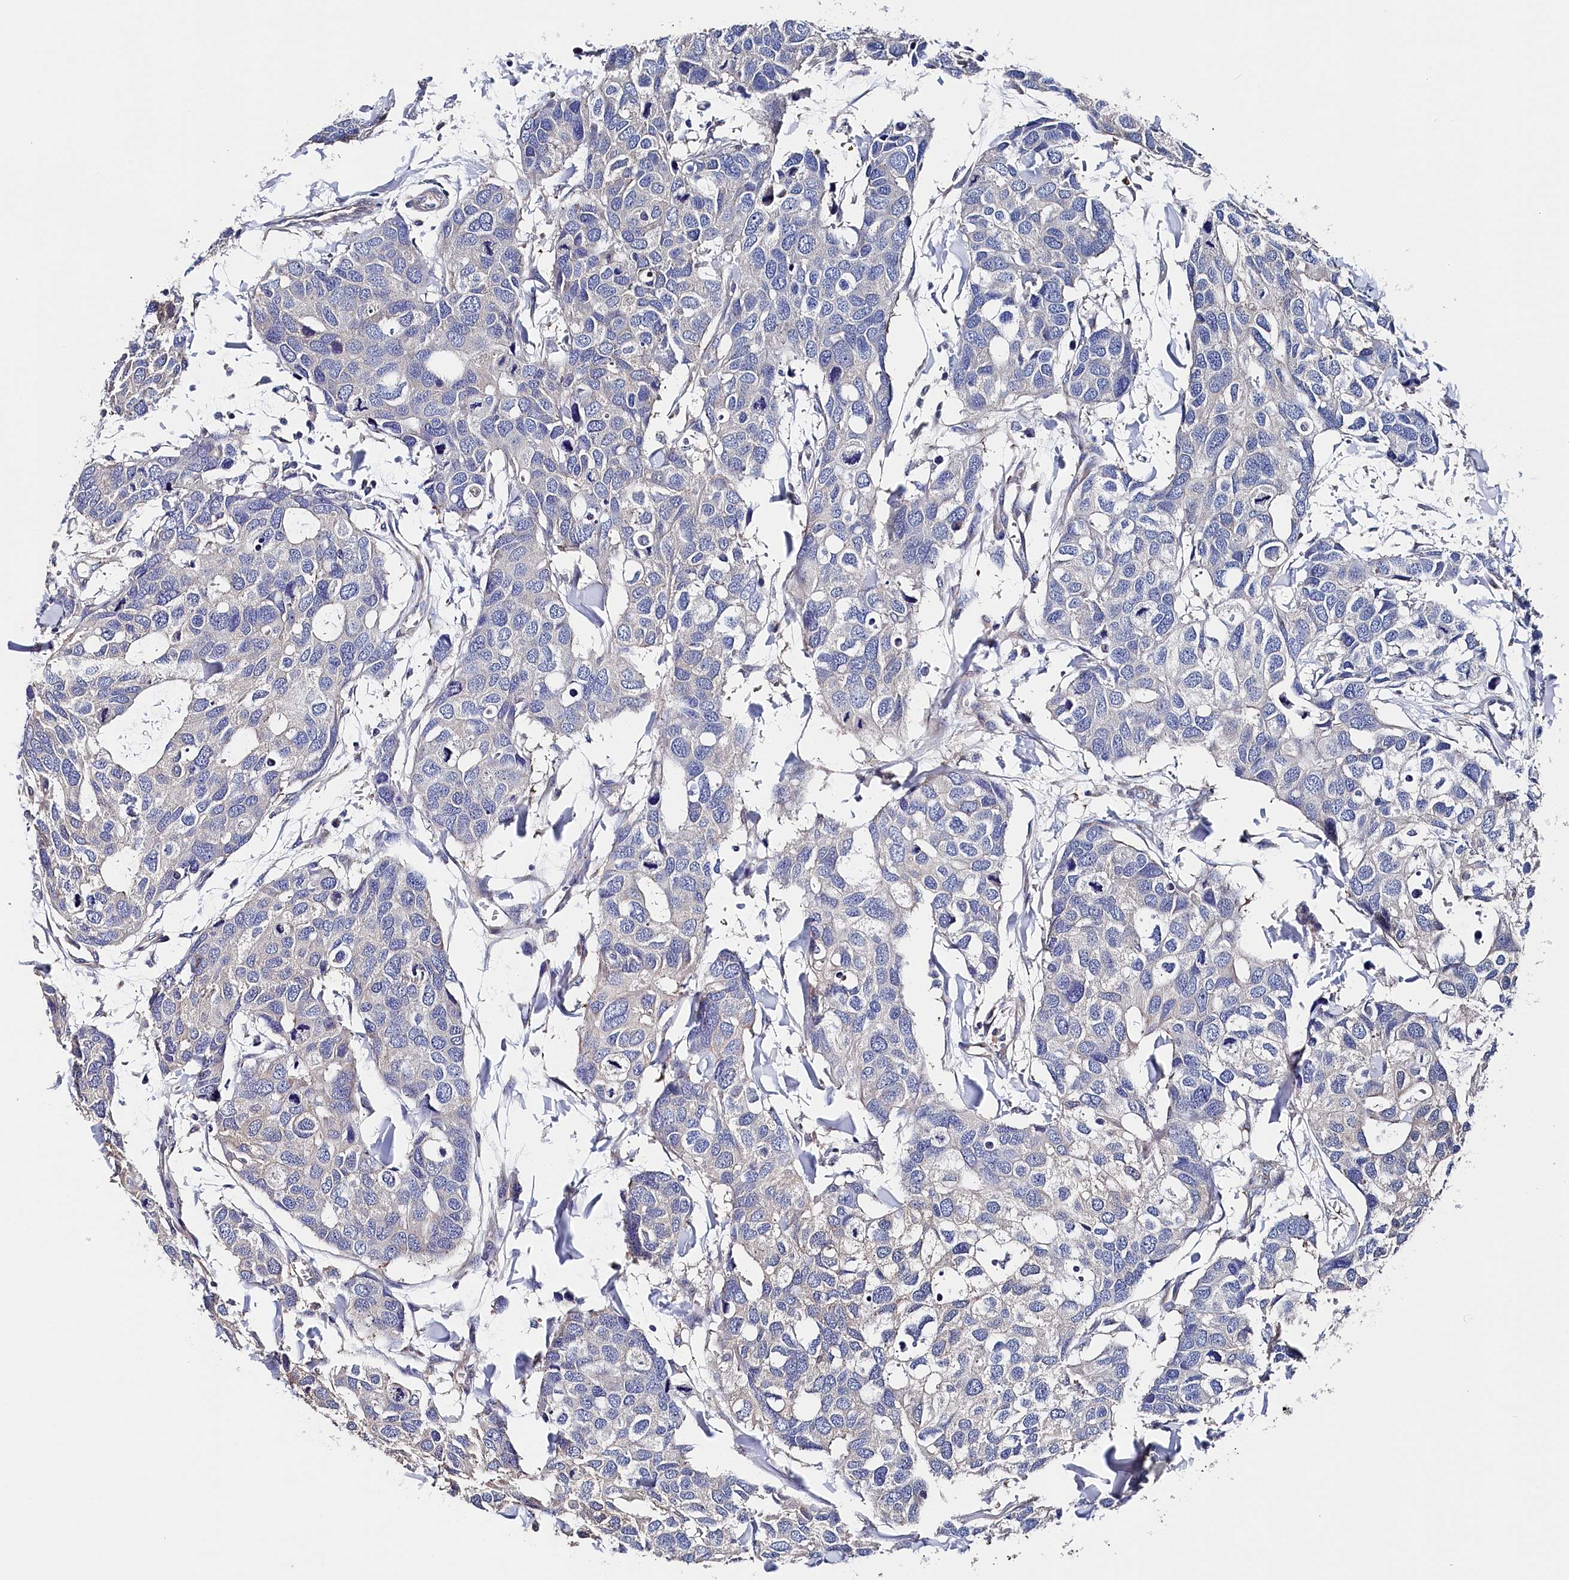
{"staining": {"intensity": "negative", "quantity": "none", "location": "none"}, "tissue": "breast cancer", "cell_type": "Tumor cells", "image_type": "cancer", "snomed": [{"axis": "morphology", "description": "Duct carcinoma"}, {"axis": "topography", "description": "Breast"}], "caption": "This image is of invasive ductal carcinoma (breast) stained with immunohistochemistry to label a protein in brown with the nuclei are counter-stained blue. There is no expression in tumor cells. The staining was performed using DAB (3,3'-diaminobenzidine) to visualize the protein expression in brown, while the nuclei were stained in blue with hematoxylin (Magnification: 20x).", "gene": "BHMT", "patient": {"sex": "female", "age": 83}}